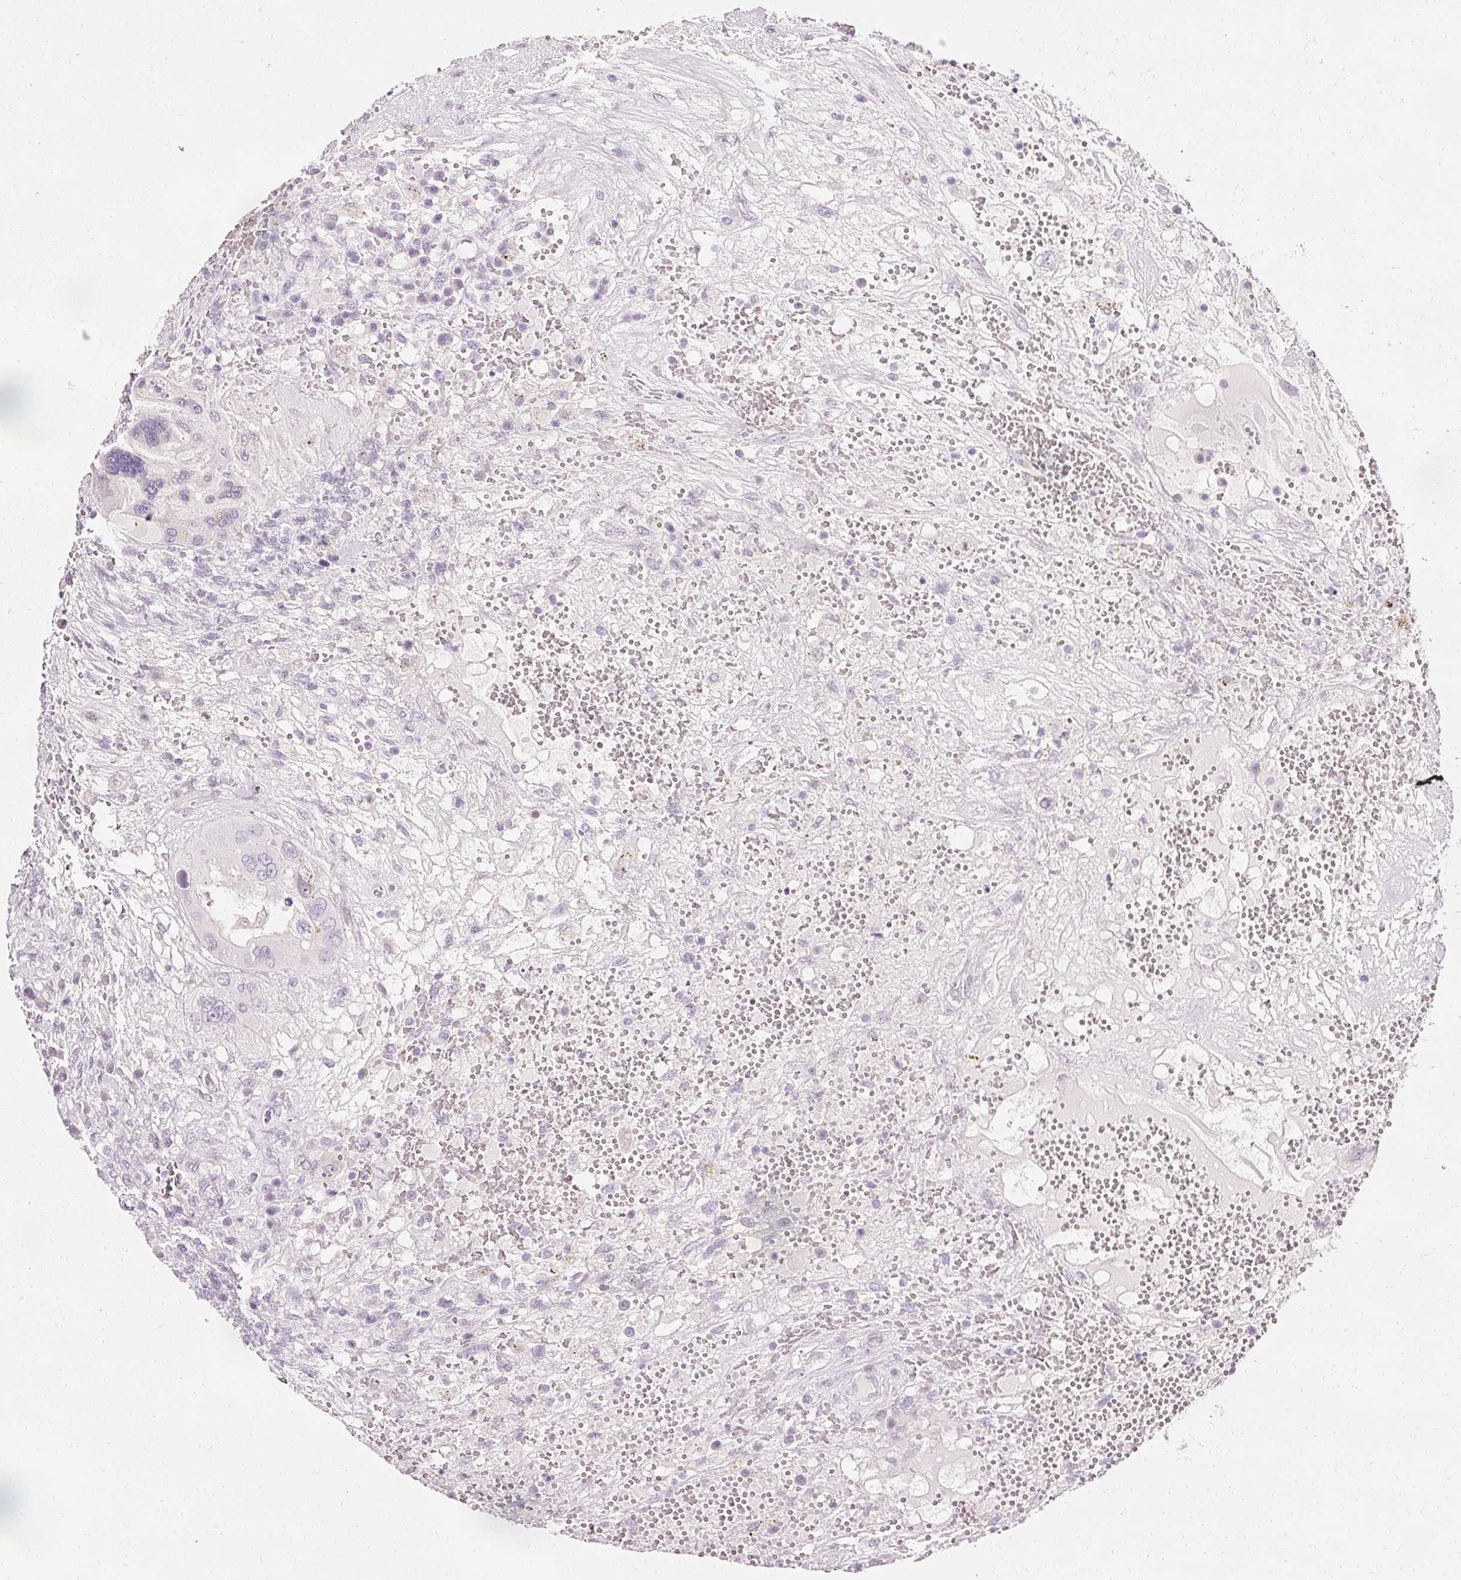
{"staining": {"intensity": "negative", "quantity": "none", "location": "none"}, "tissue": "testis cancer", "cell_type": "Tumor cells", "image_type": "cancer", "snomed": [{"axis": "morphology", "description": "Carcinoma, Embryonal, NOS"}, {"axis": "topography", "description": "Testis"}], "caption": "IHC of embryonal carcinoma (testis) displays no staining in tumor cells.", "gene": "ELAVL3", "patient": {"sex": "male", "age": 26}}